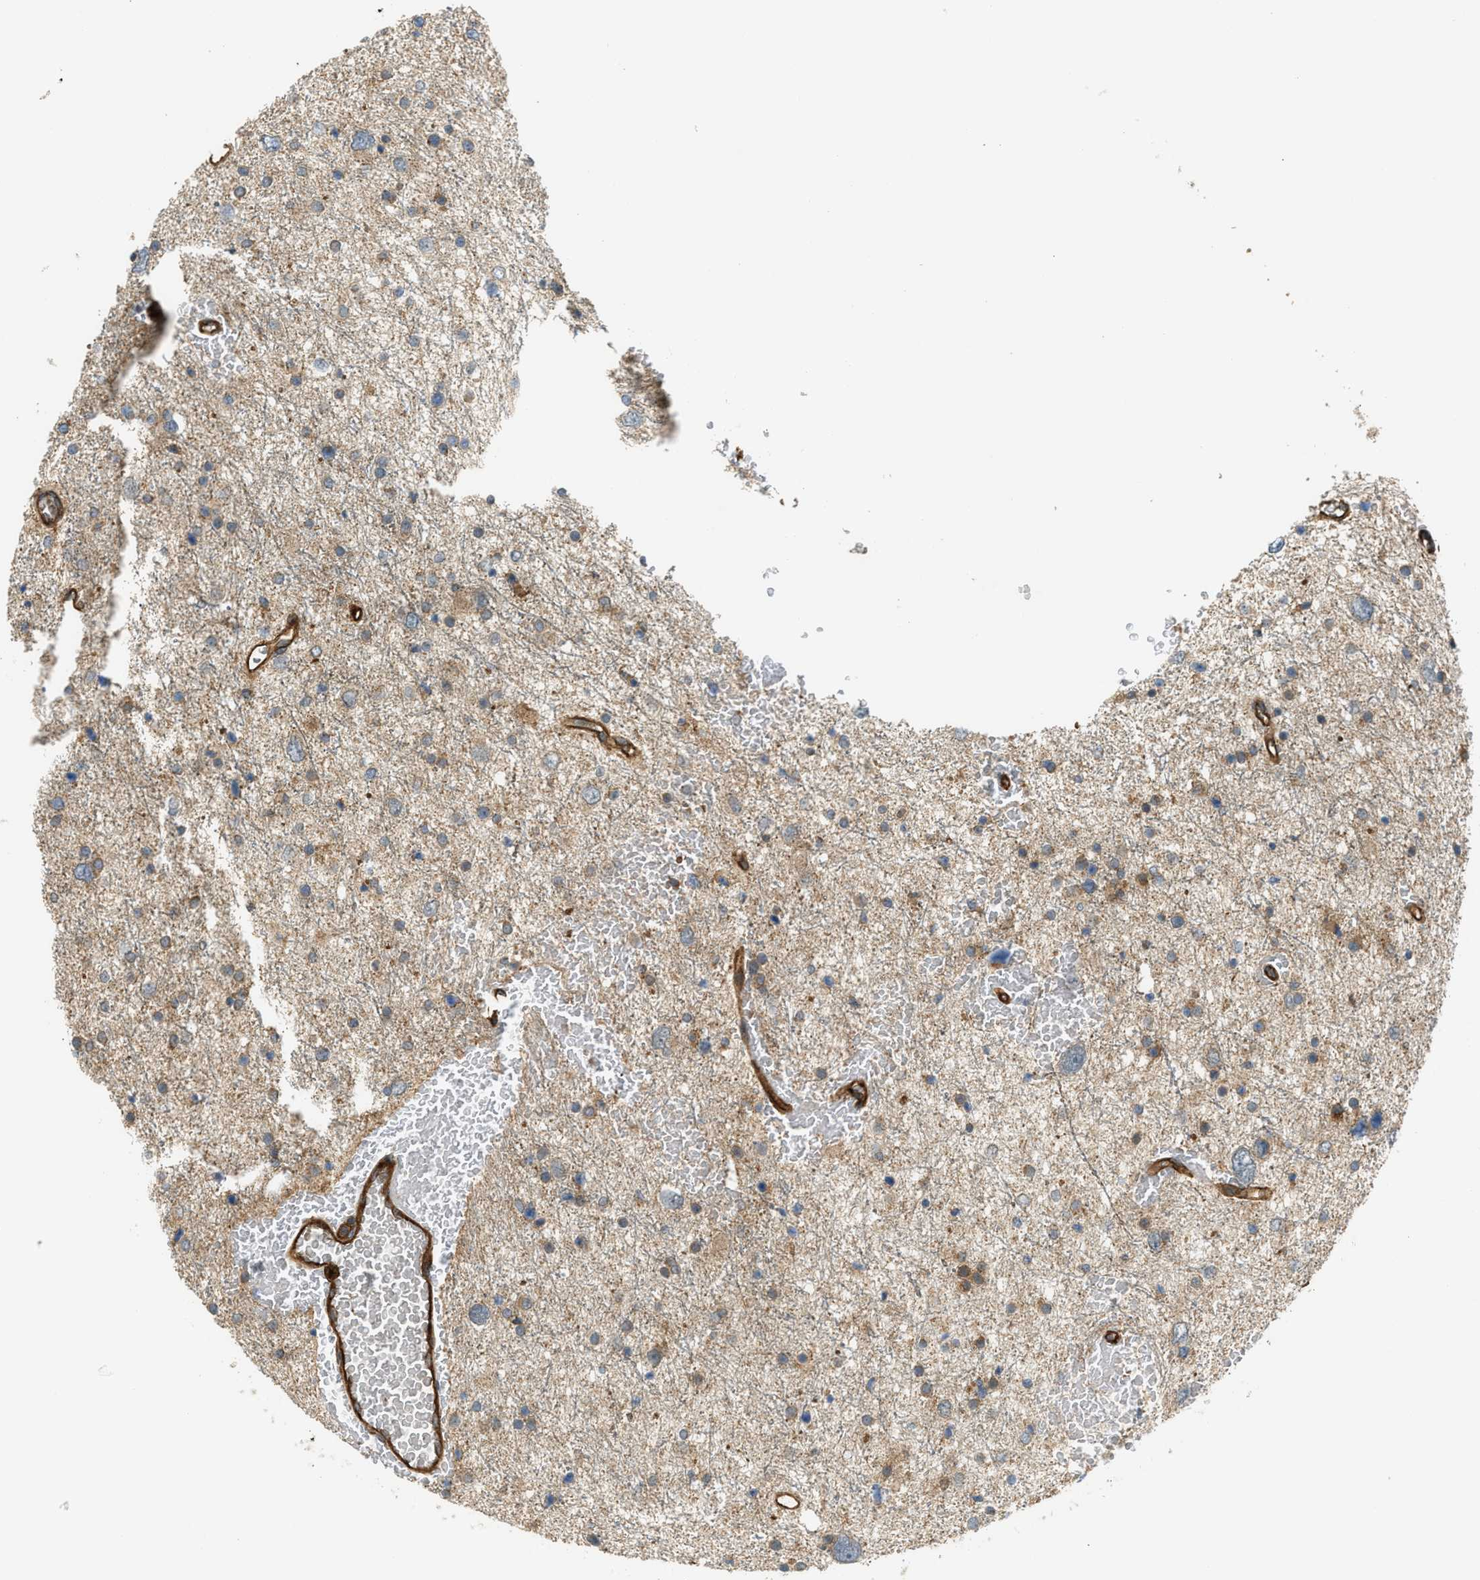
{"staining": {"intensity": "weak", "quantity": "25%-75%", "location": "cytoplasmic/membranous"}, "tissue": "glioma", "cell_type": "Tumor cells", "image_type": "cancer", "snomed": [{"axis": "morphology", "description": "Glioma, malignant, Low grade"}, {"axis": "topography", "description": "Brain"}], "caption": "The photomicrograph exhibits immunohistochemical staining of glioma. There is weak cytoplasmic/membranous positivity is identified in about 25%-75% of tumor cells.", "gene": "BAG4", "patient": {"sex": "female", "age": 37}}